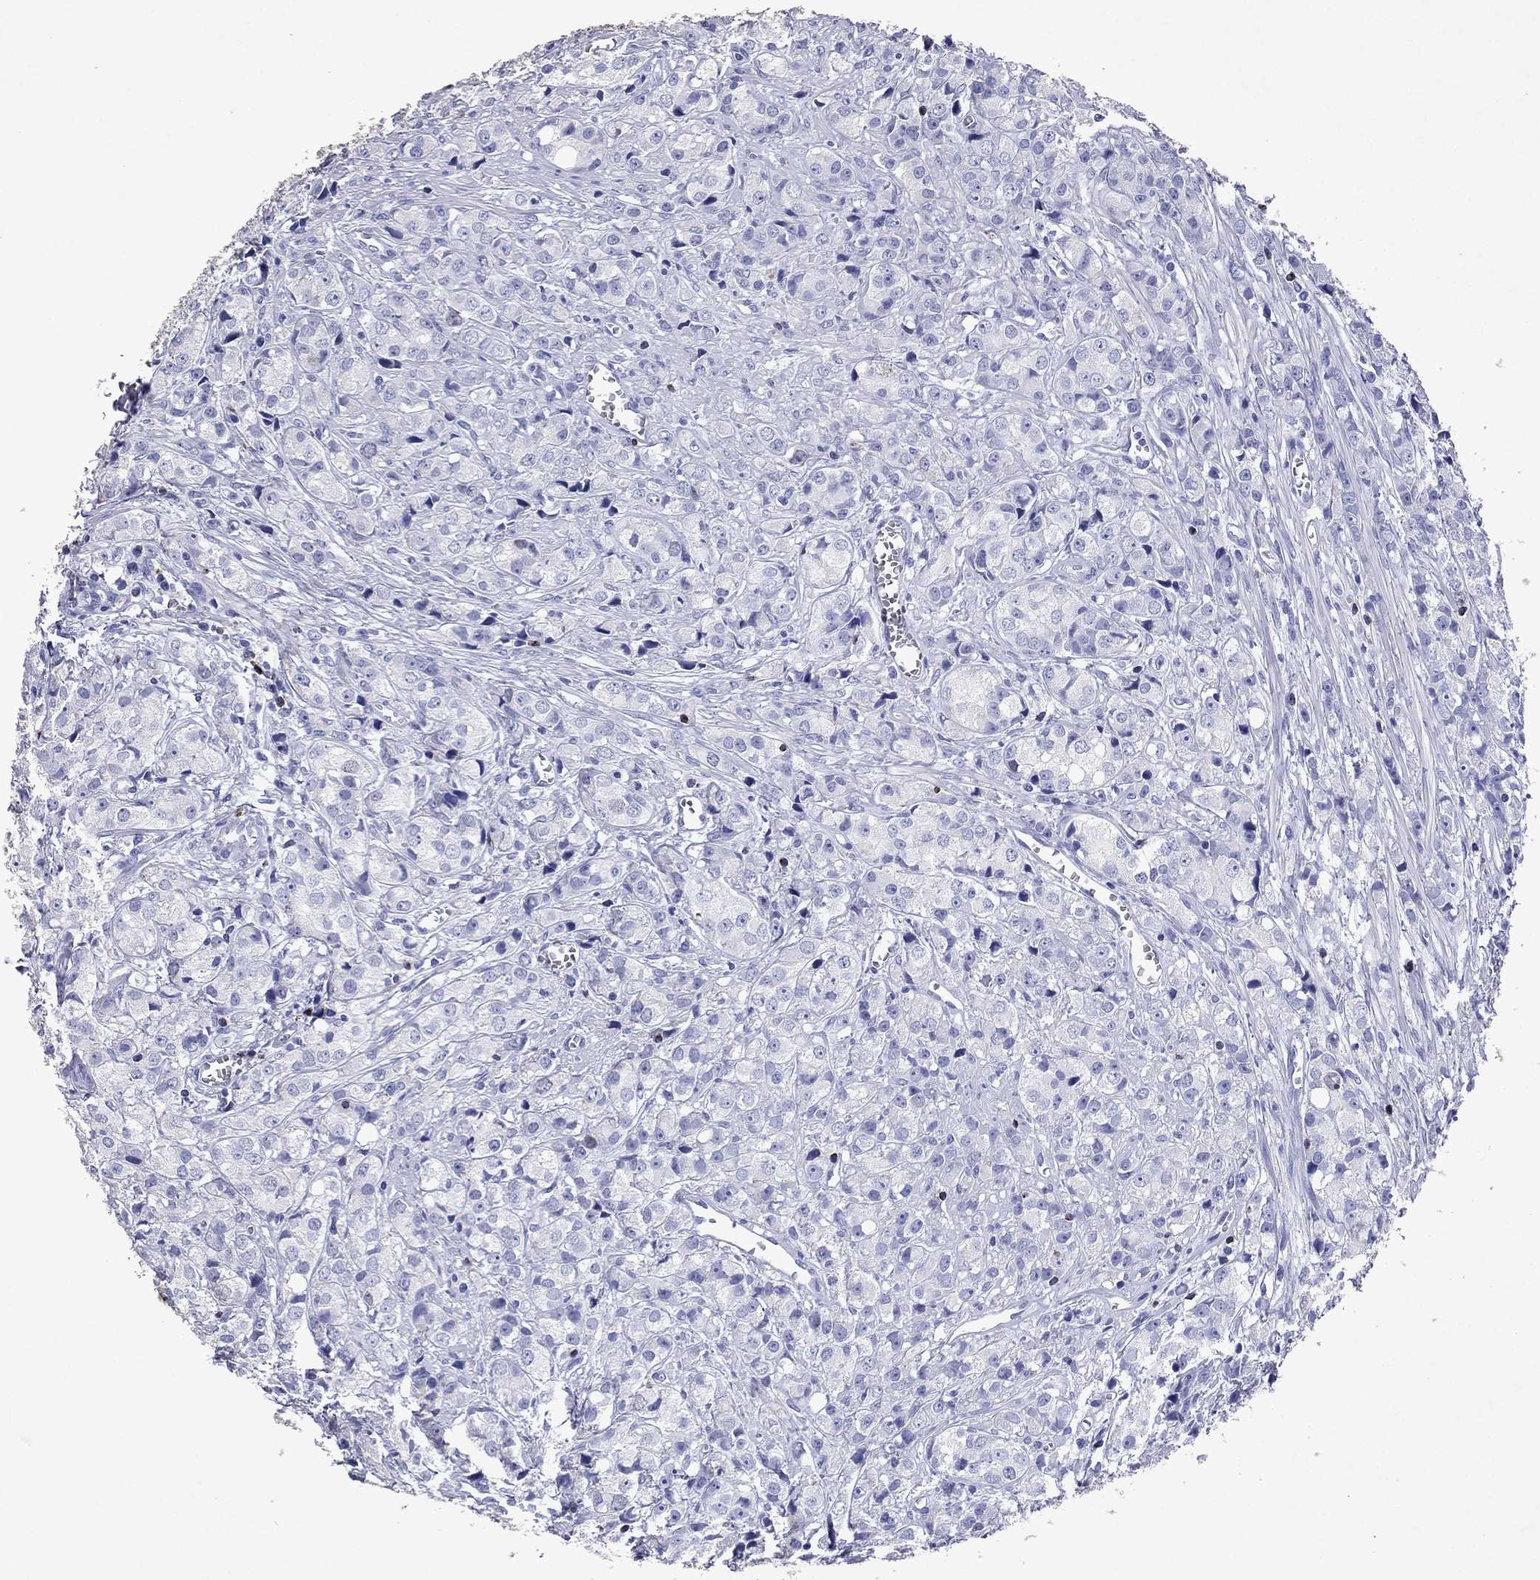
{"staining": {"intensity": "negative", "quantity": "none", "location": "none"}, "tissue": "prostate cancer", "cell_type": "Tumor cells", "image_type": "cancer", "snomed": [{"axis": "morphology", "description": "Adenocarcinoma, Medium grade"}, {"axis": "topography", "description": "Prostate"}], "caption": "The histopathology image demonstrates no significant positivity in tumor cells of prostate cancer.", "gene": "GZMK", "patient": {"sex": "male", "age": 74}}